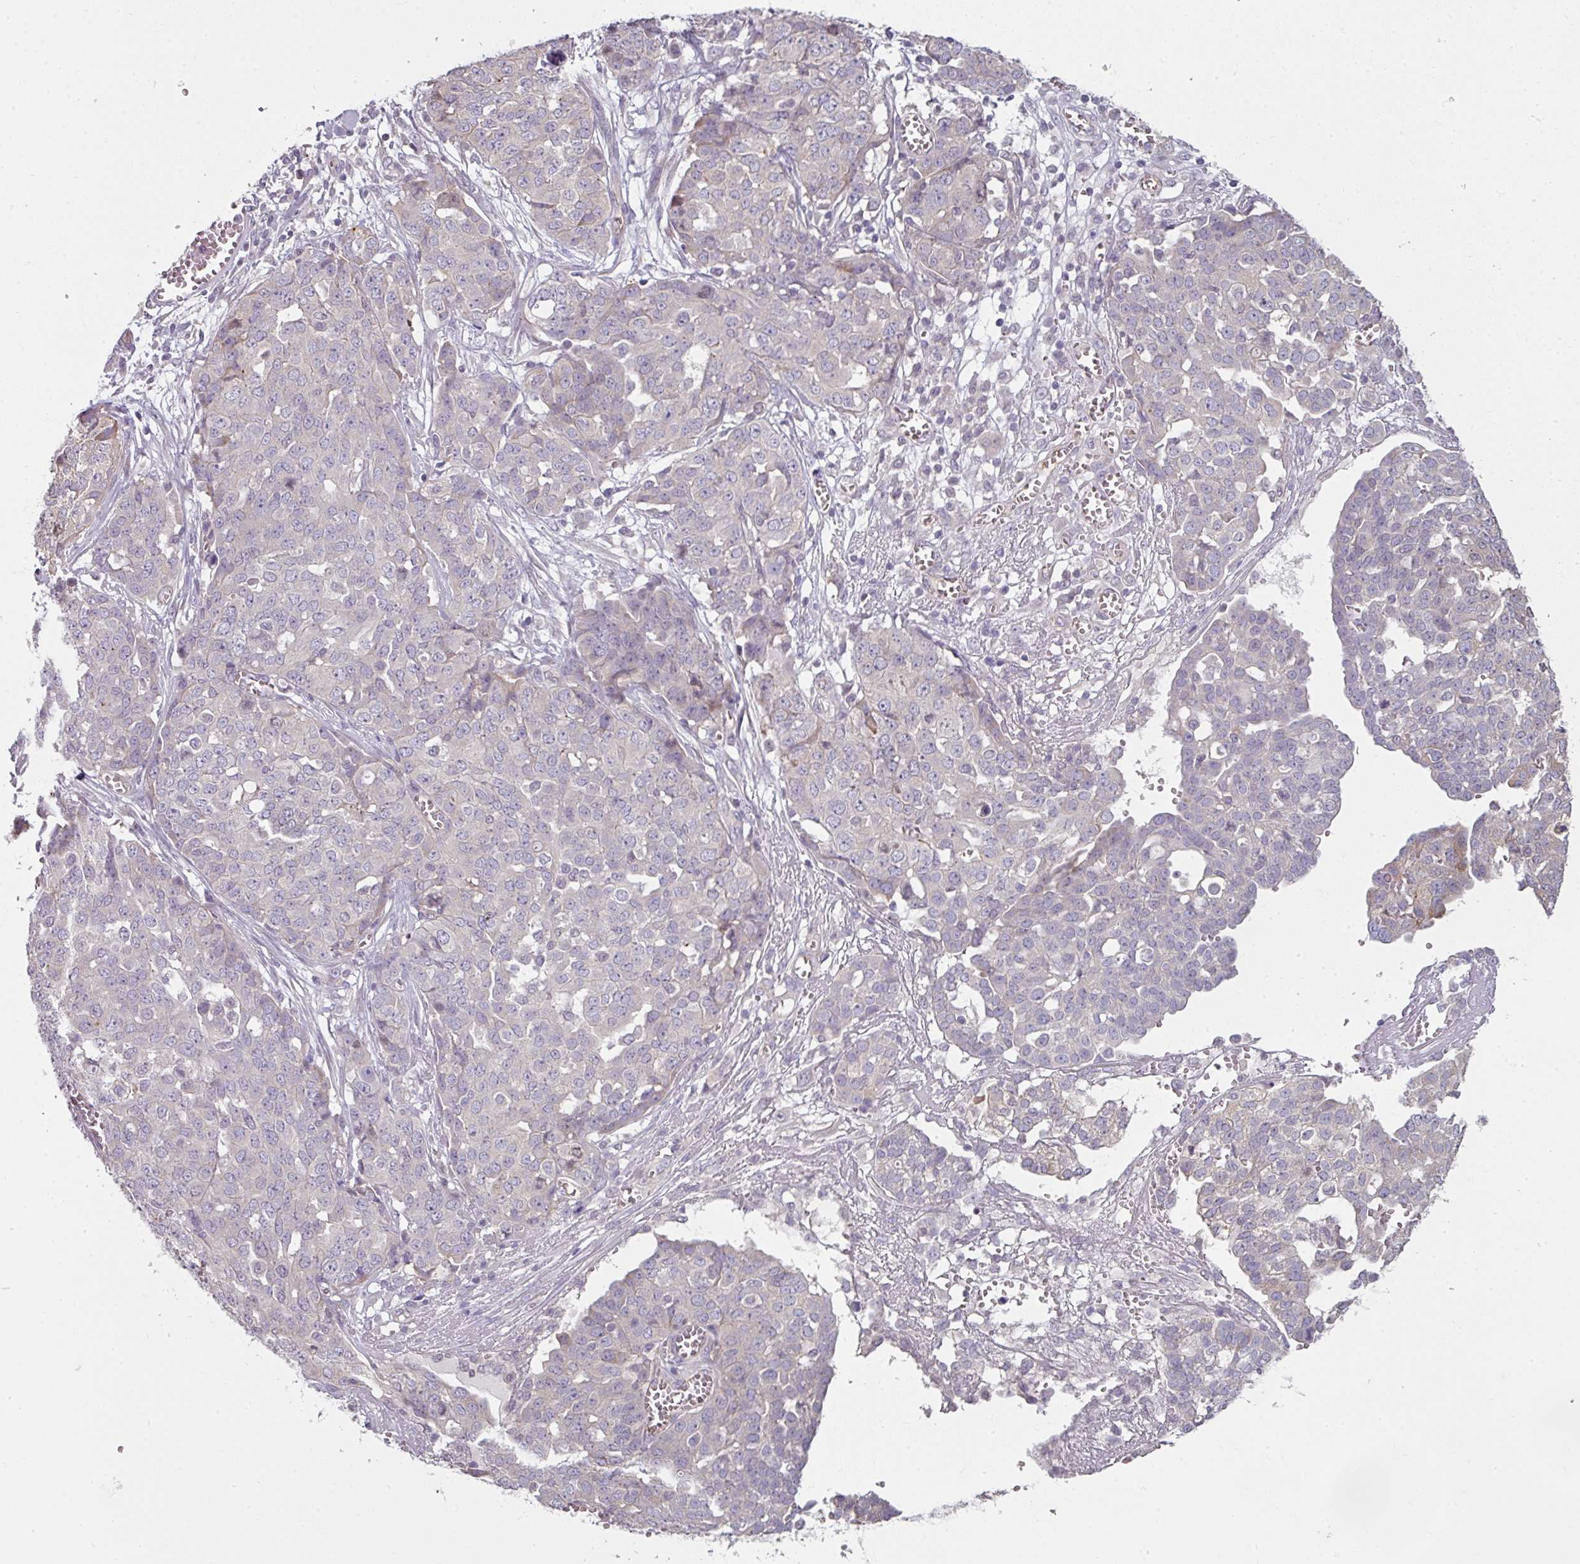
{"staining": {"intensity": "weak", "quantity": "<25%", "location": "cytoplasmic/membranous"}, "tissue": "ovarian cancer", "cell_type": "Tumor cells", "image_type": "cancer", "snomed": [{"axis": "morphology", "description": "Cystadenocarcinoma, serous, NOS"}, {"axis": "topography", "description": "Soft tissue"}, {"axis": "topography", "description": "Ovary"}], "caption": "Immunohistochemistry (IHC) photomicrograph of neoplastic tissue: human ovarian cancer (serous cystadenocarcinoma) stained with DAB (3,3'-diaminobenzidine) displays no significant protein staining in tumor cells. (DAB (3,3'-diaminobenzidine) immunohistochemistry (IHC) with hematoxylin counter stain).", "gene": "C19orf33", "patient": {"sex": "female", "age": 57}}